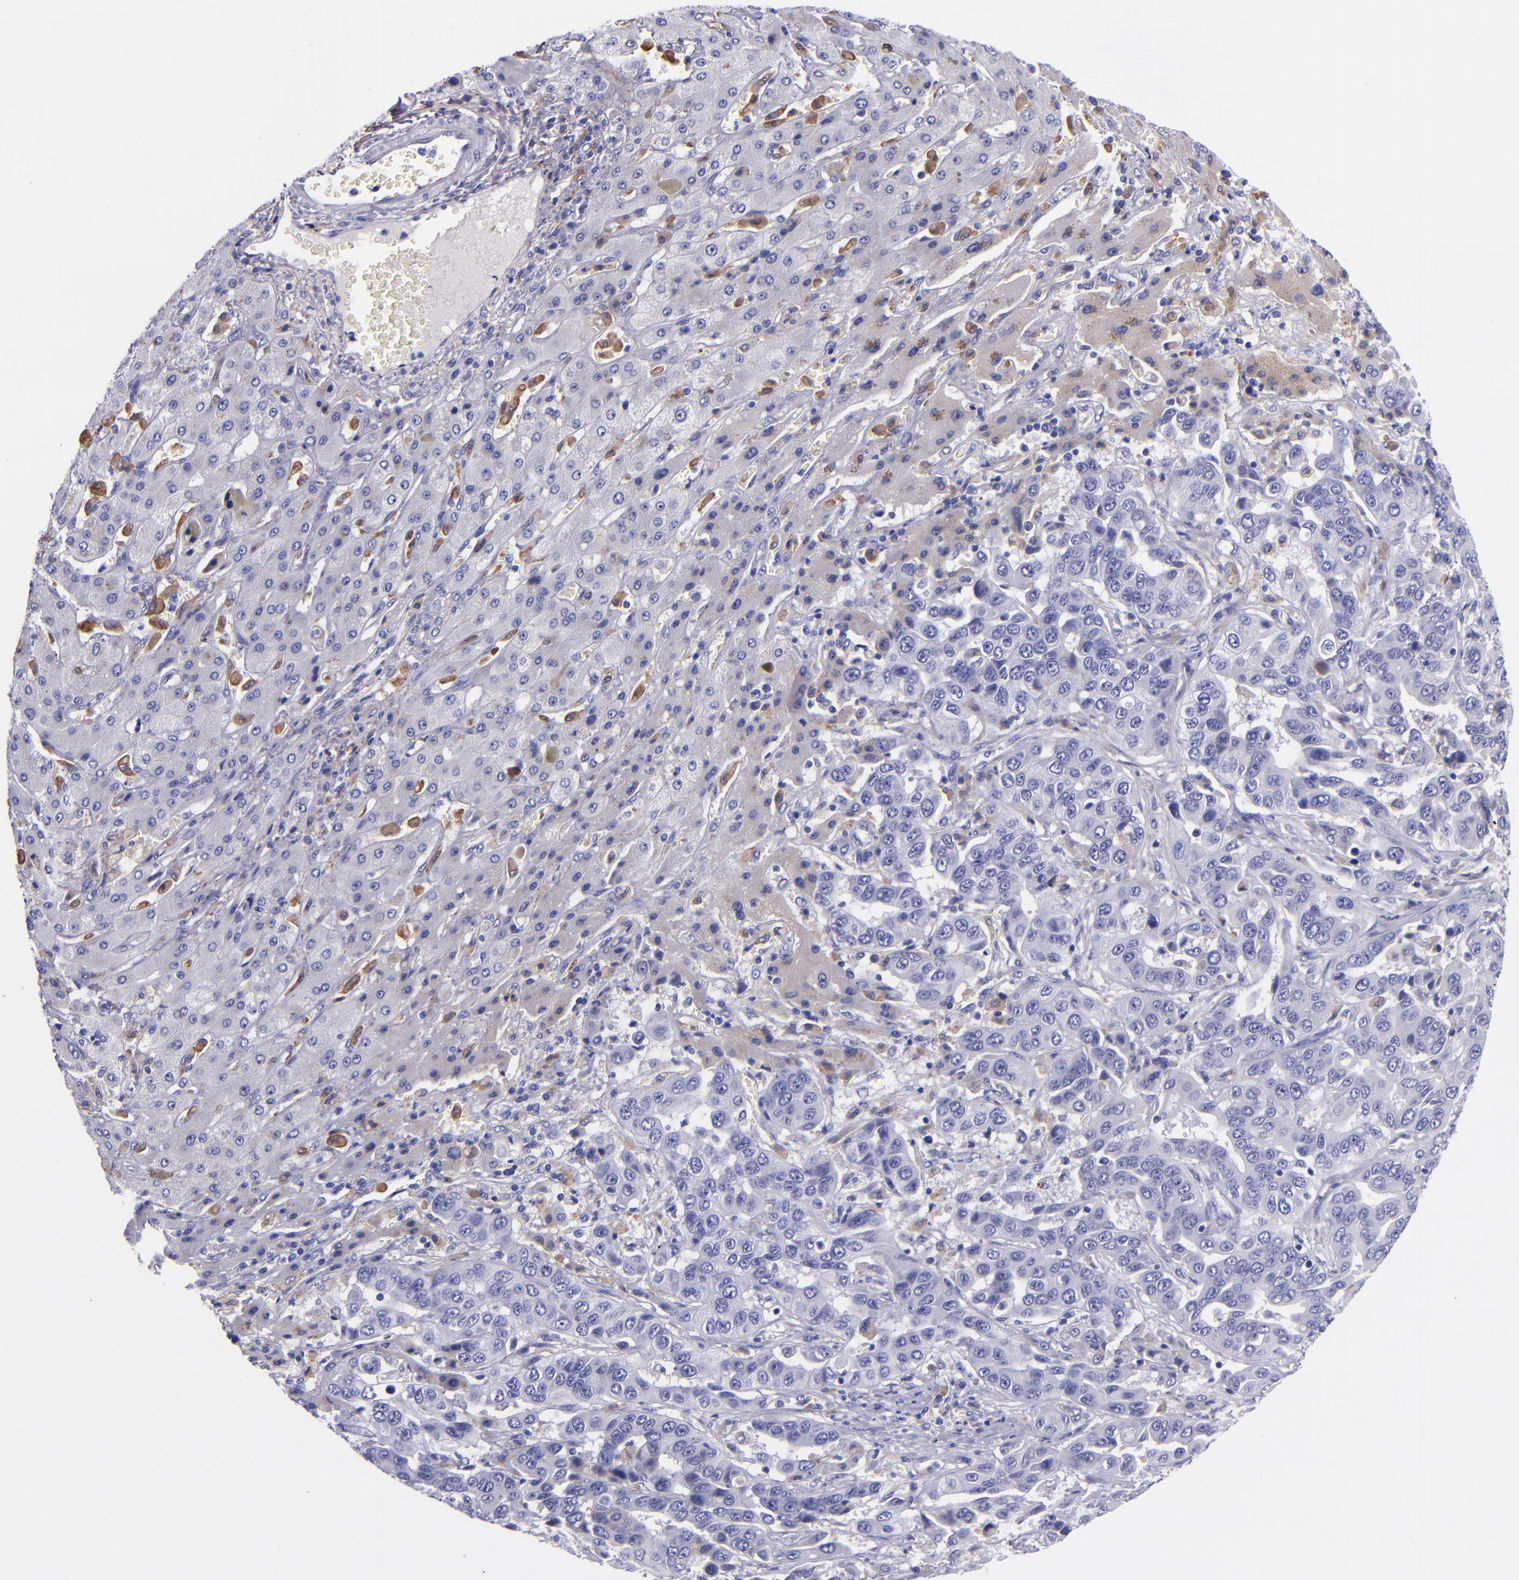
{"staining": {"intensity": "moderate", "quantity": "<25%", "location": "cytoplasmic/membranous"}, "tissue": "liver cancer", "cell_type": "Tumor cells", "image_type": "cancer", "snomed": [{"axis": "morphology", "description": "Cholangiocarcinoma"}, {"axis": "topography", "description": "Liver"}], "caption": "Immunohistochemistry (IHC) histopathology image of liver cancer stained for a protein (brown), which reveals low levels of moderate cytoplasmic/membranous positivity in about <25% of tumor cells.", "gene": "IVL", "patient": {"sex": "female", "age": 52}}